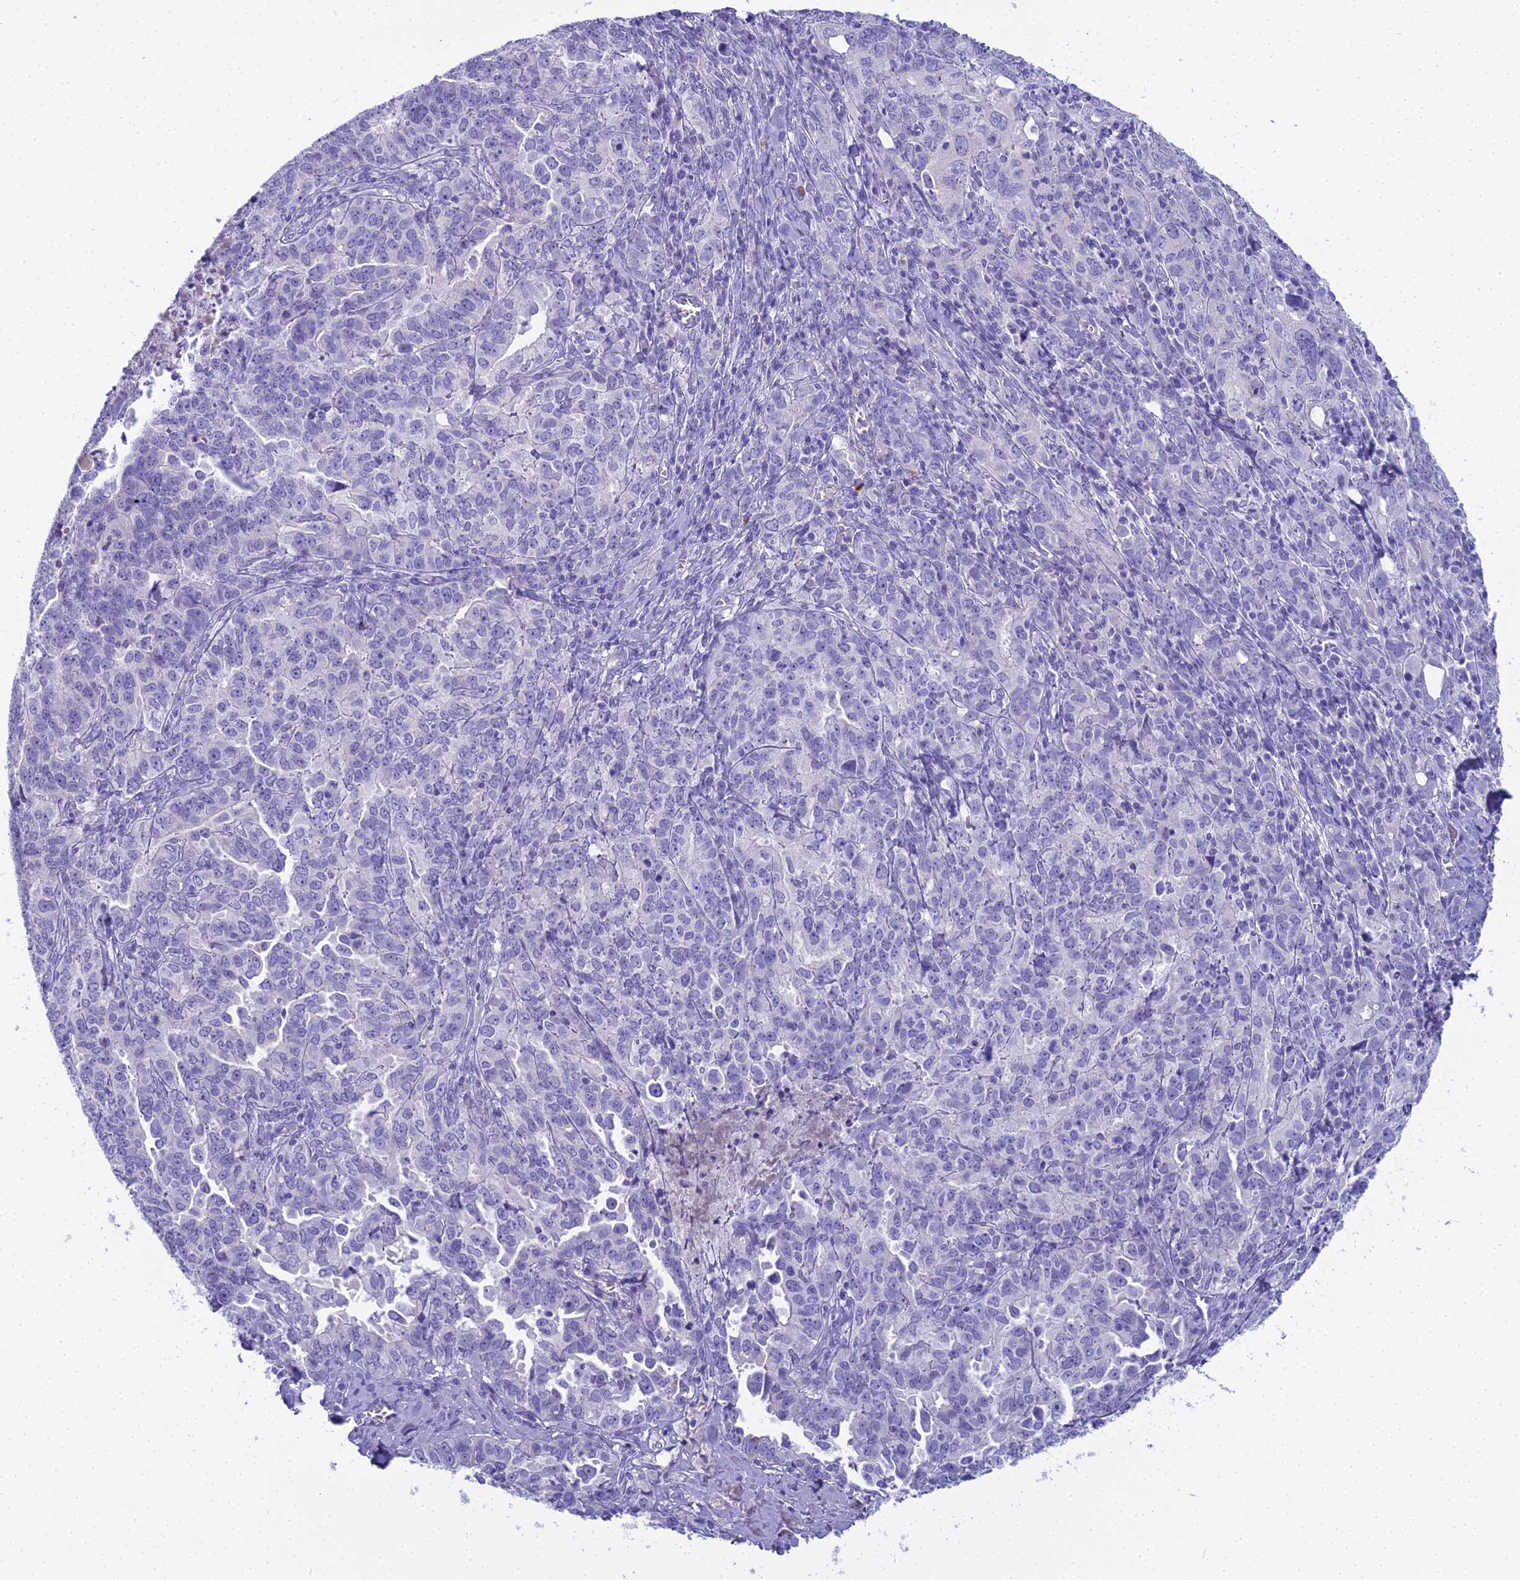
{"staining": {"intensity": "negative", "quantity": "none", "location": "none"}, "tissue": "ovarian cancer", "cell_type": "Tumor cells", "image_type": "cancer", "snomed": [{"axis": "morphology", "description": "Carcinoma, endometroid"}, {"axis": "topography", "description": "Ovary"}], "caption": "Tumor cells show no significant staining in ovarian cancer.", "gene": "UNC80", "patient": {"sex": "female", "age": 62}}